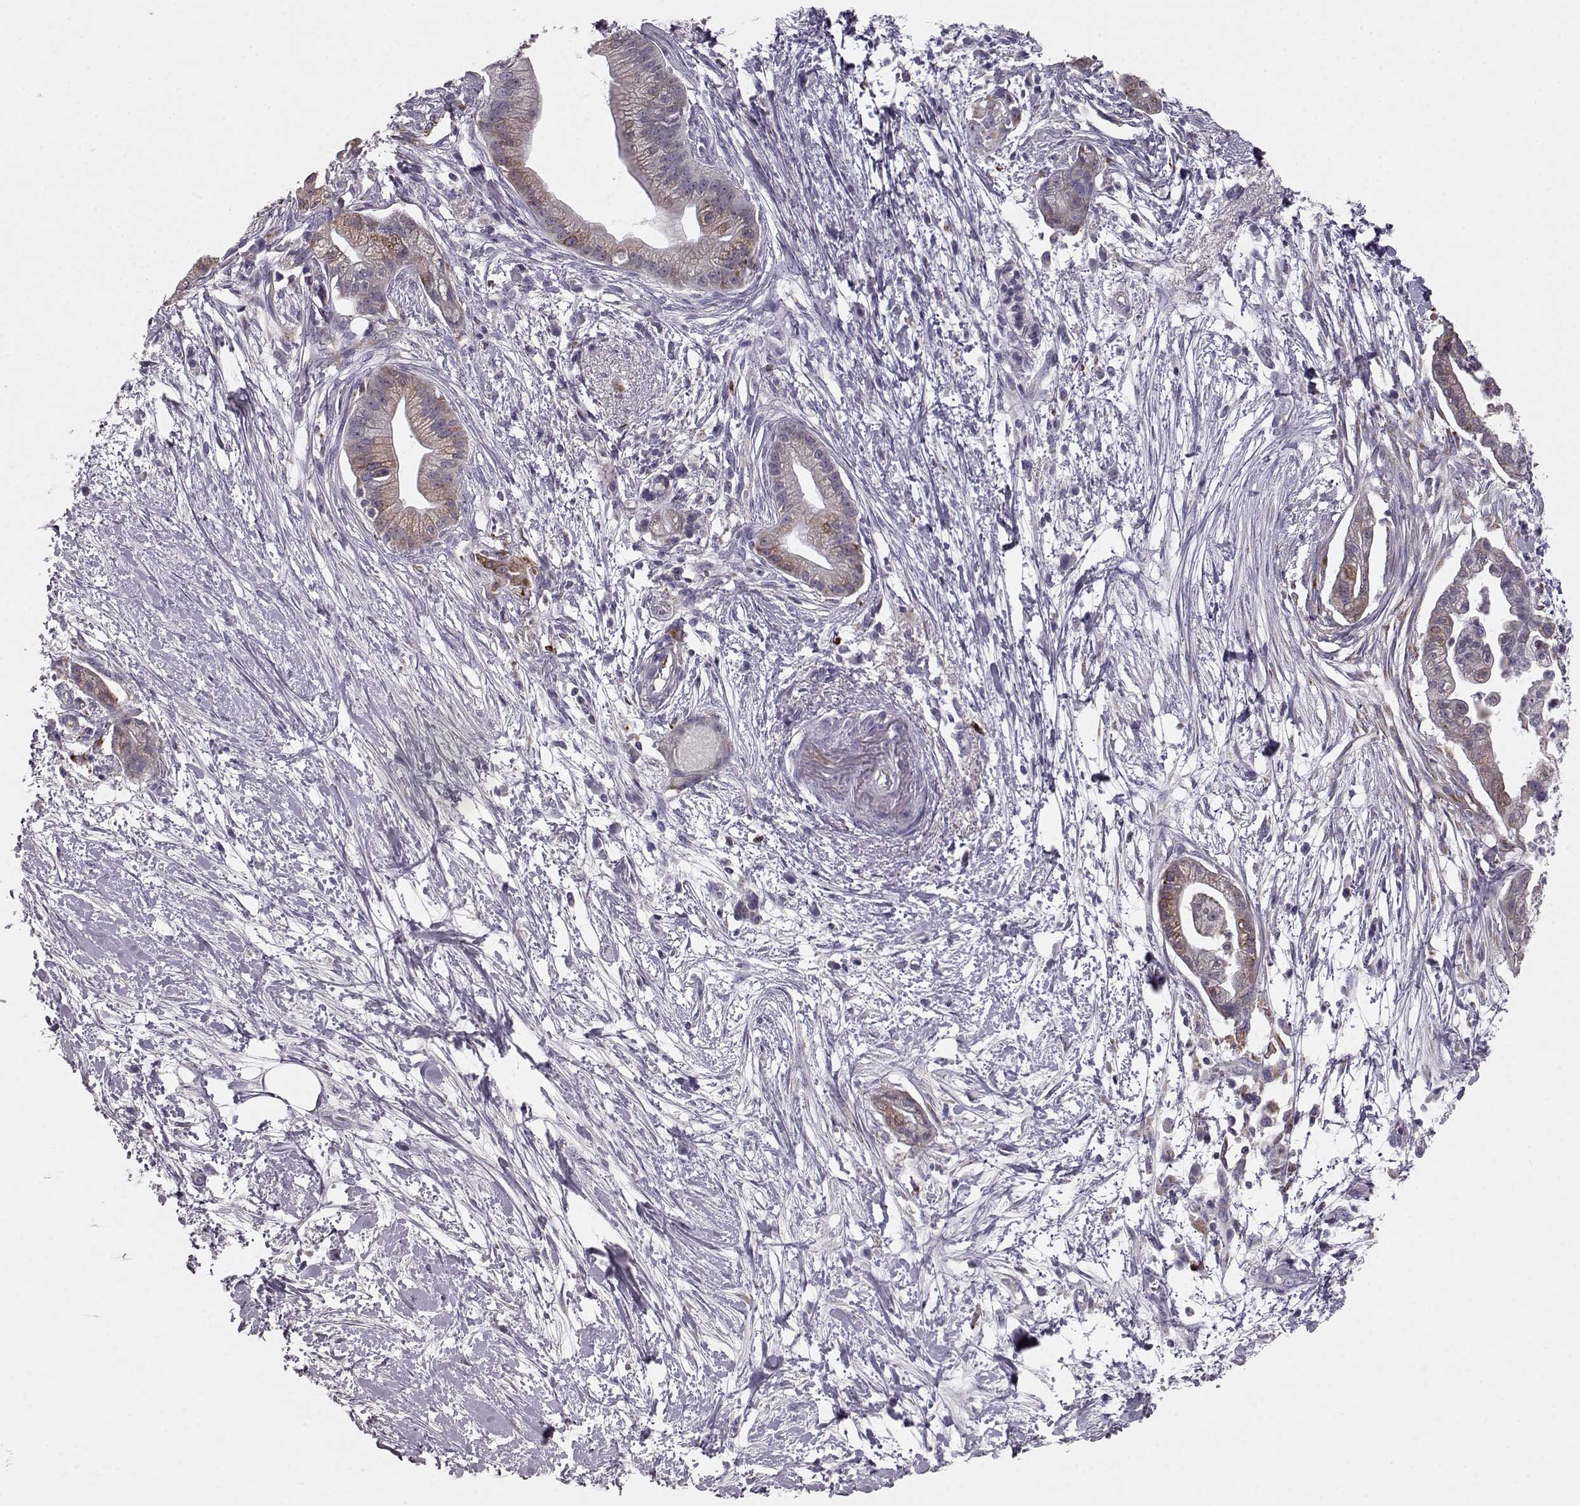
{"staining": {"intensity": "moderate", "quantity": "25%-75%", "location": "cytoplasmic/membranous"}, "tissue": "pancreatic cancer", "cell_type": "Tumor cells", "image_type": "cancer", "snomed": [{"axis": "morphology", "description": "Normal tissue, NOS"}, {"axis": "morphology", "description": "Adenocarcinoma, NOS"}, {"axis": "topography", "description": "Lymph node"}, {"axis": "topography", "description": "Pancreas"}], "caption": "A brown stain shows moderate cytoplasmic/membranous expression of a protein in human pancreatic adenocarcinoma tumor cells.", "gene": "ELOVL5", "patient": {"sex": "female", "age": 58}}